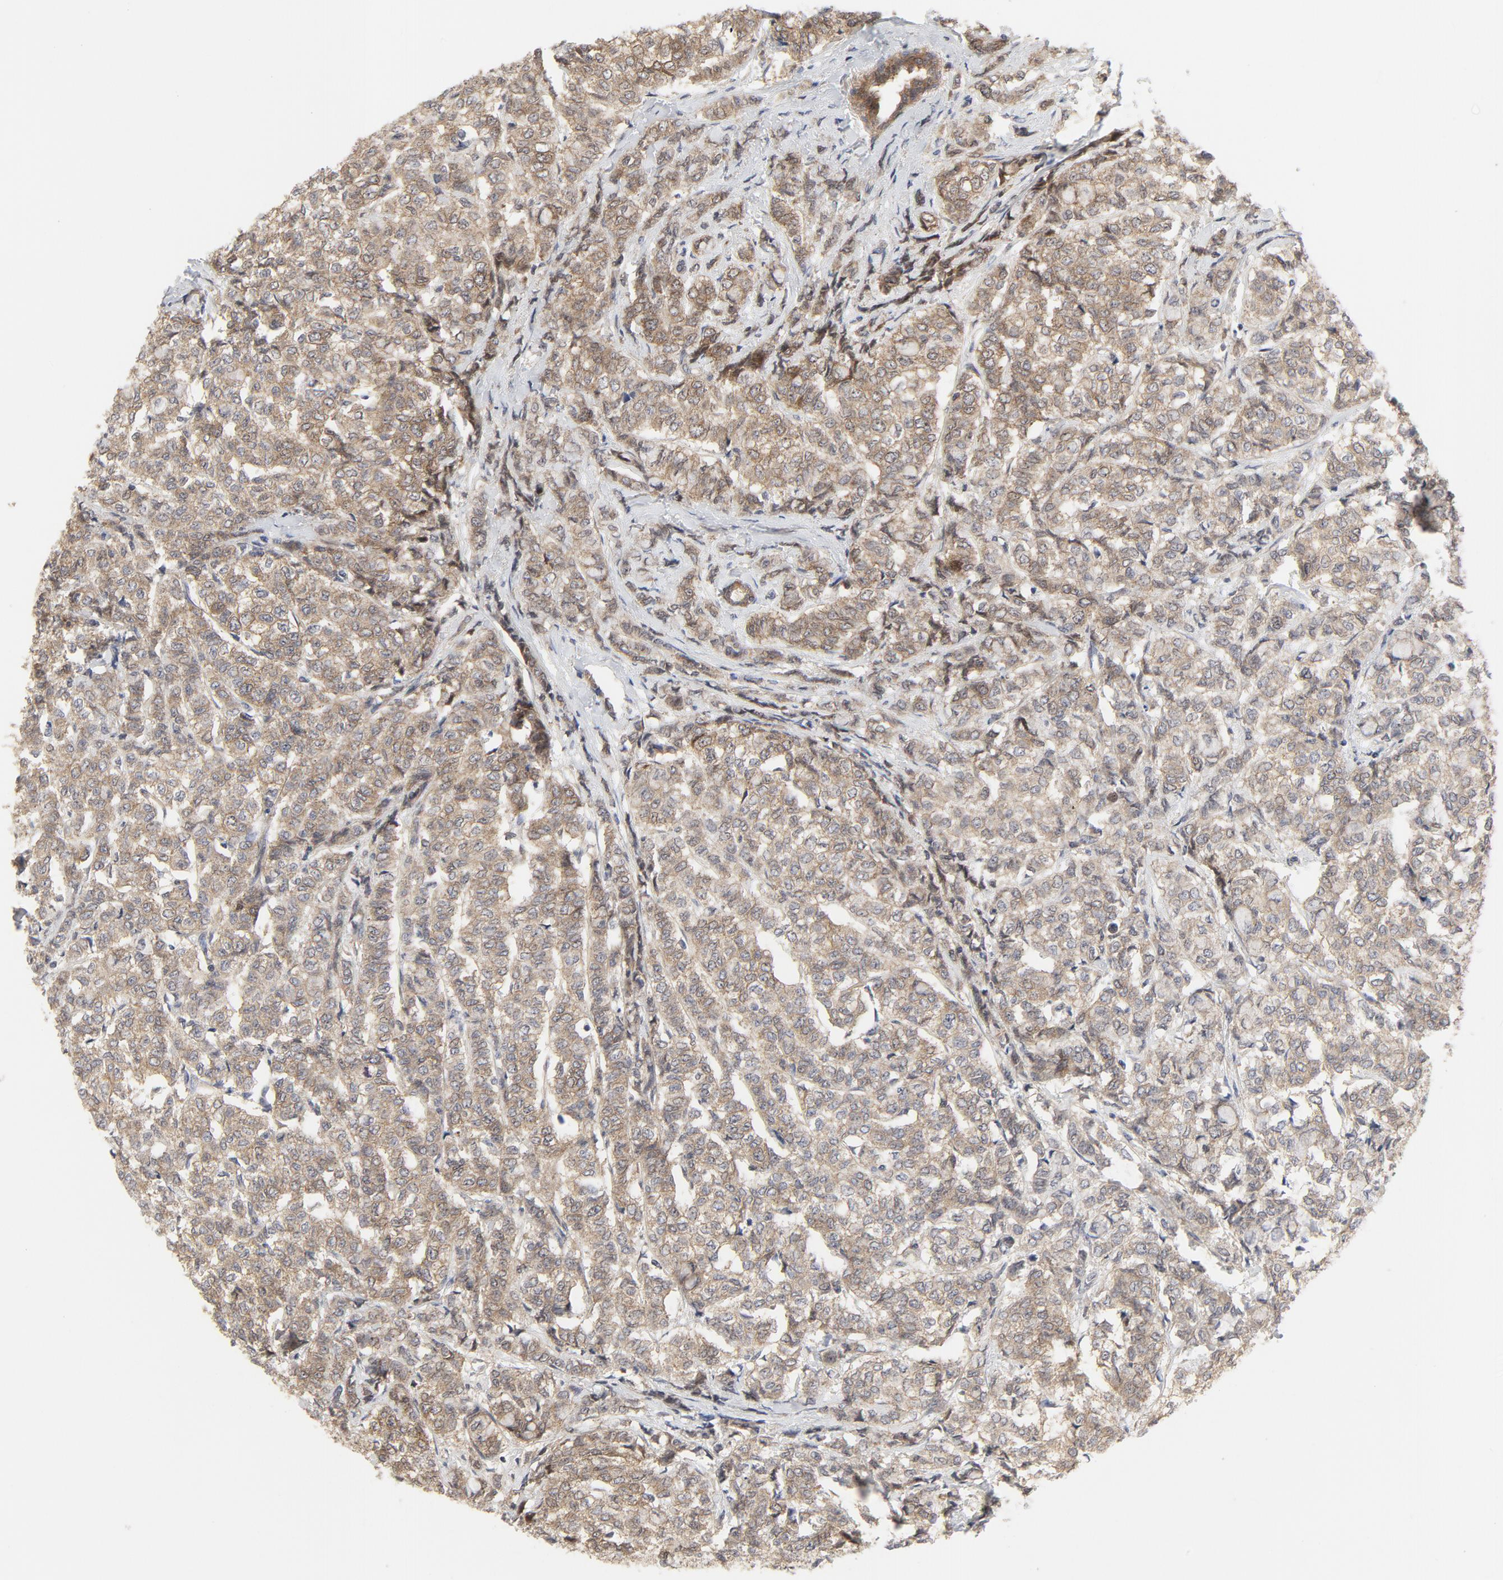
{"staining": {"intensity": "weak", "quantity": ">75%", "location": "cytoplasmic/membranous"}, "tissue": "breast cancer", "cell_type": "Tumor cells", "image_type": "cancer", "snomed": [{"axis": "morphology", "description": "Lobular carcinoma"}, {"axis": "topography", "description": "Breast"}], "caption": "DAB immunohistochemical staining of human lobular carcinoma (breast) exhibits weak cytoplasmic/membranous protein expression in about >75% of tumor cells.", "gene": "MAP2K7", "patient": {"sex": "female", "age": 60}}